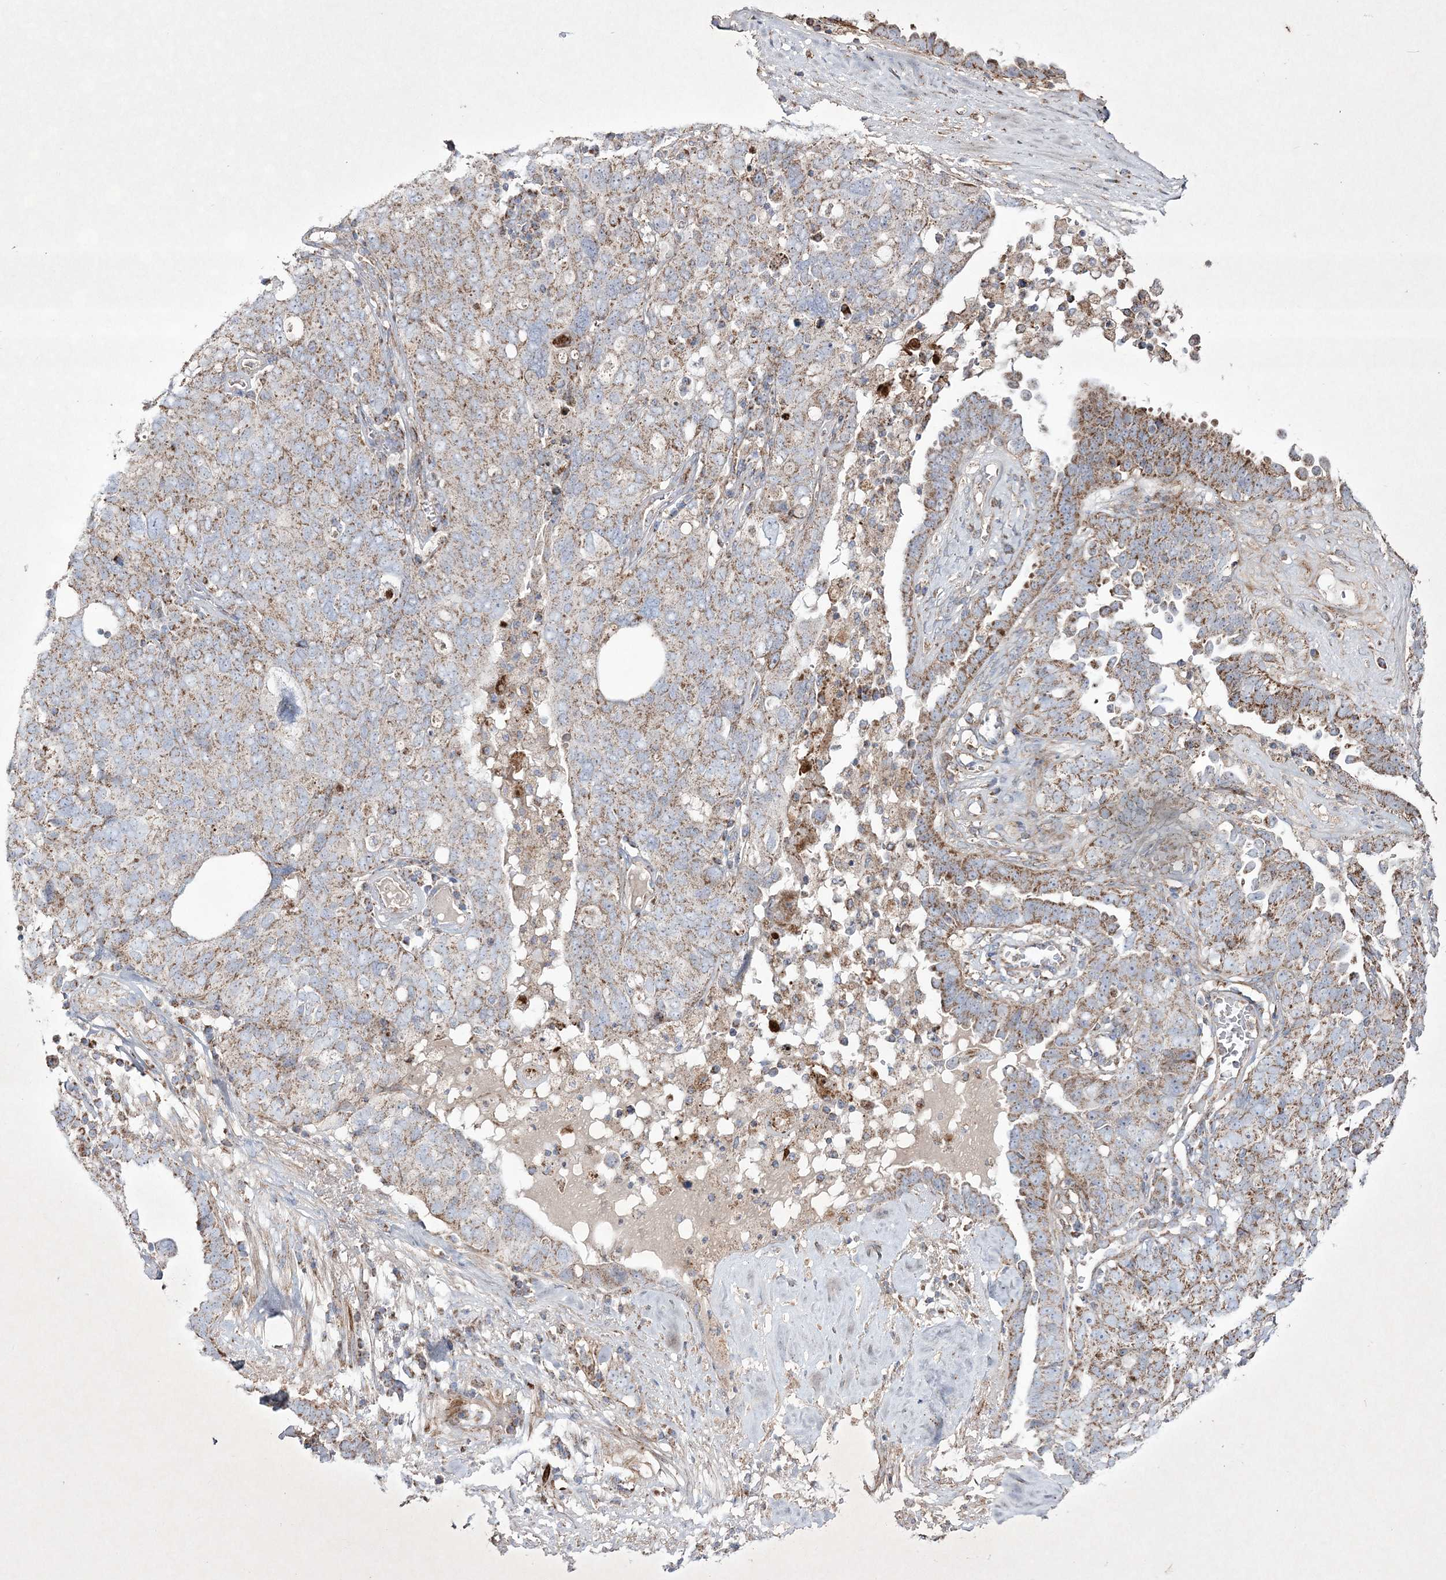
{"staining": {"intensity": "moderate", "quantity": "25%-75%", "location": "cytoplasmic/membranous"}, "tissue": "ovarian cancer", "cell_type": "Tumor cells", "image_type": "cancer", "snomed": [{"axis": "morphology", "description": "Carcinoma, endometroid"}, {"axis": "topography", "description": "Ovary"}], "caption": "Protein analysis of endometroid carcinoma (ovarian) tissue demonstrates moderate cytoplasmic/membranous staining in about 25%-75% of tumor cells. (DAB = brown stain, brightfield microscopy at high magnification).", "gene": "RICTOR", "patient": {"sex": "female", "age": 62}}